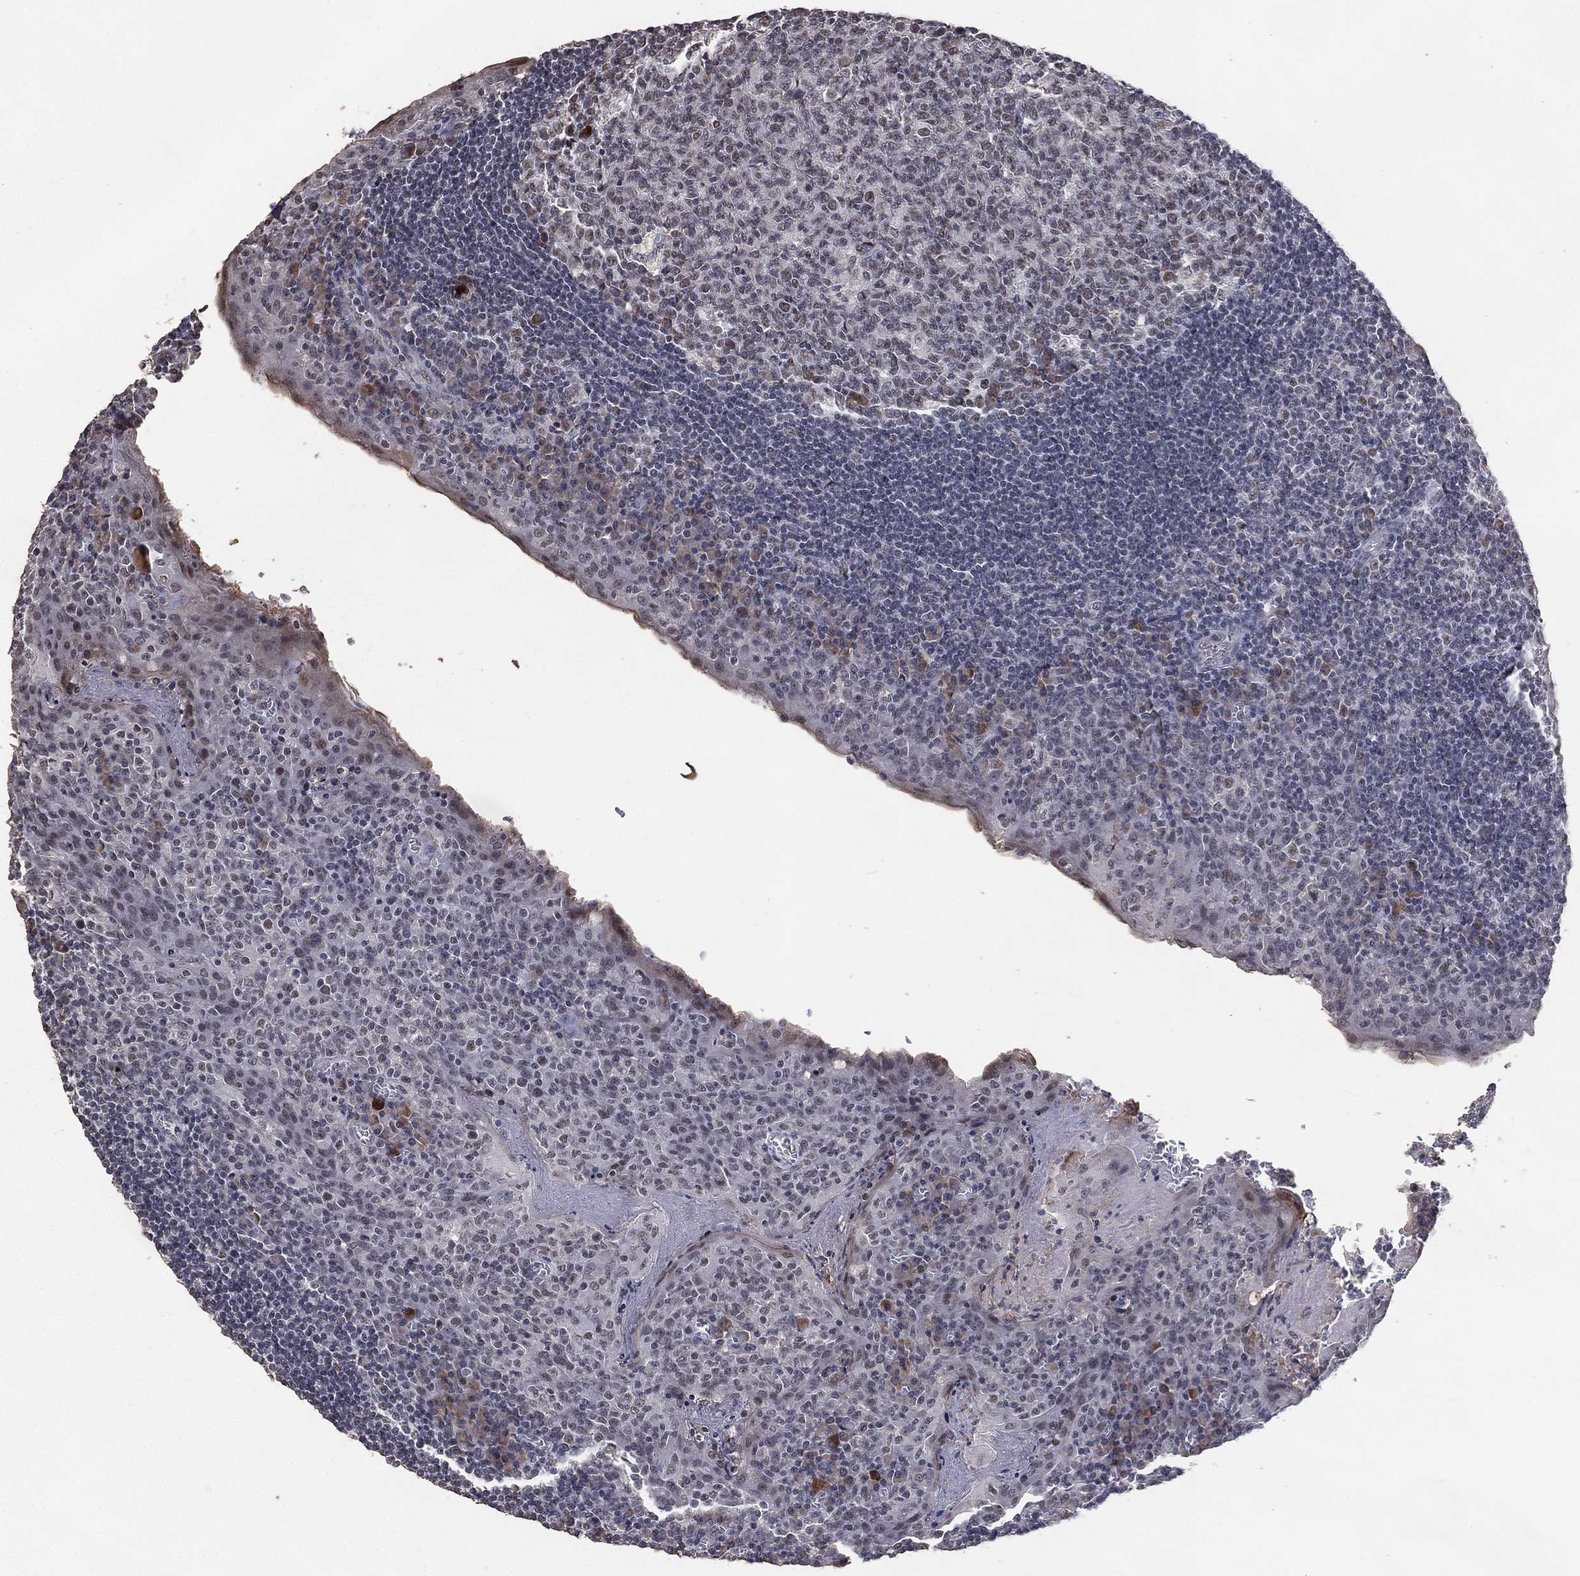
{"staining": {"intensity": "negative", "quantity": "none", "location": "none"}, "tissue": "tonsil", "cell_type": "Germinal center cells", "image_type": "normal", "snomed": [{"axis": "morphology", "description": "Normal tissue, NOS"}, {"axis": "topography", "description": "Tonsil"}], "caption": "Tonsil stained for a protein using immunohistochemistry exhibits no staining germinal center cells.", "gene": "DSG1", "patient": {"sex": "female", "age": 13}}